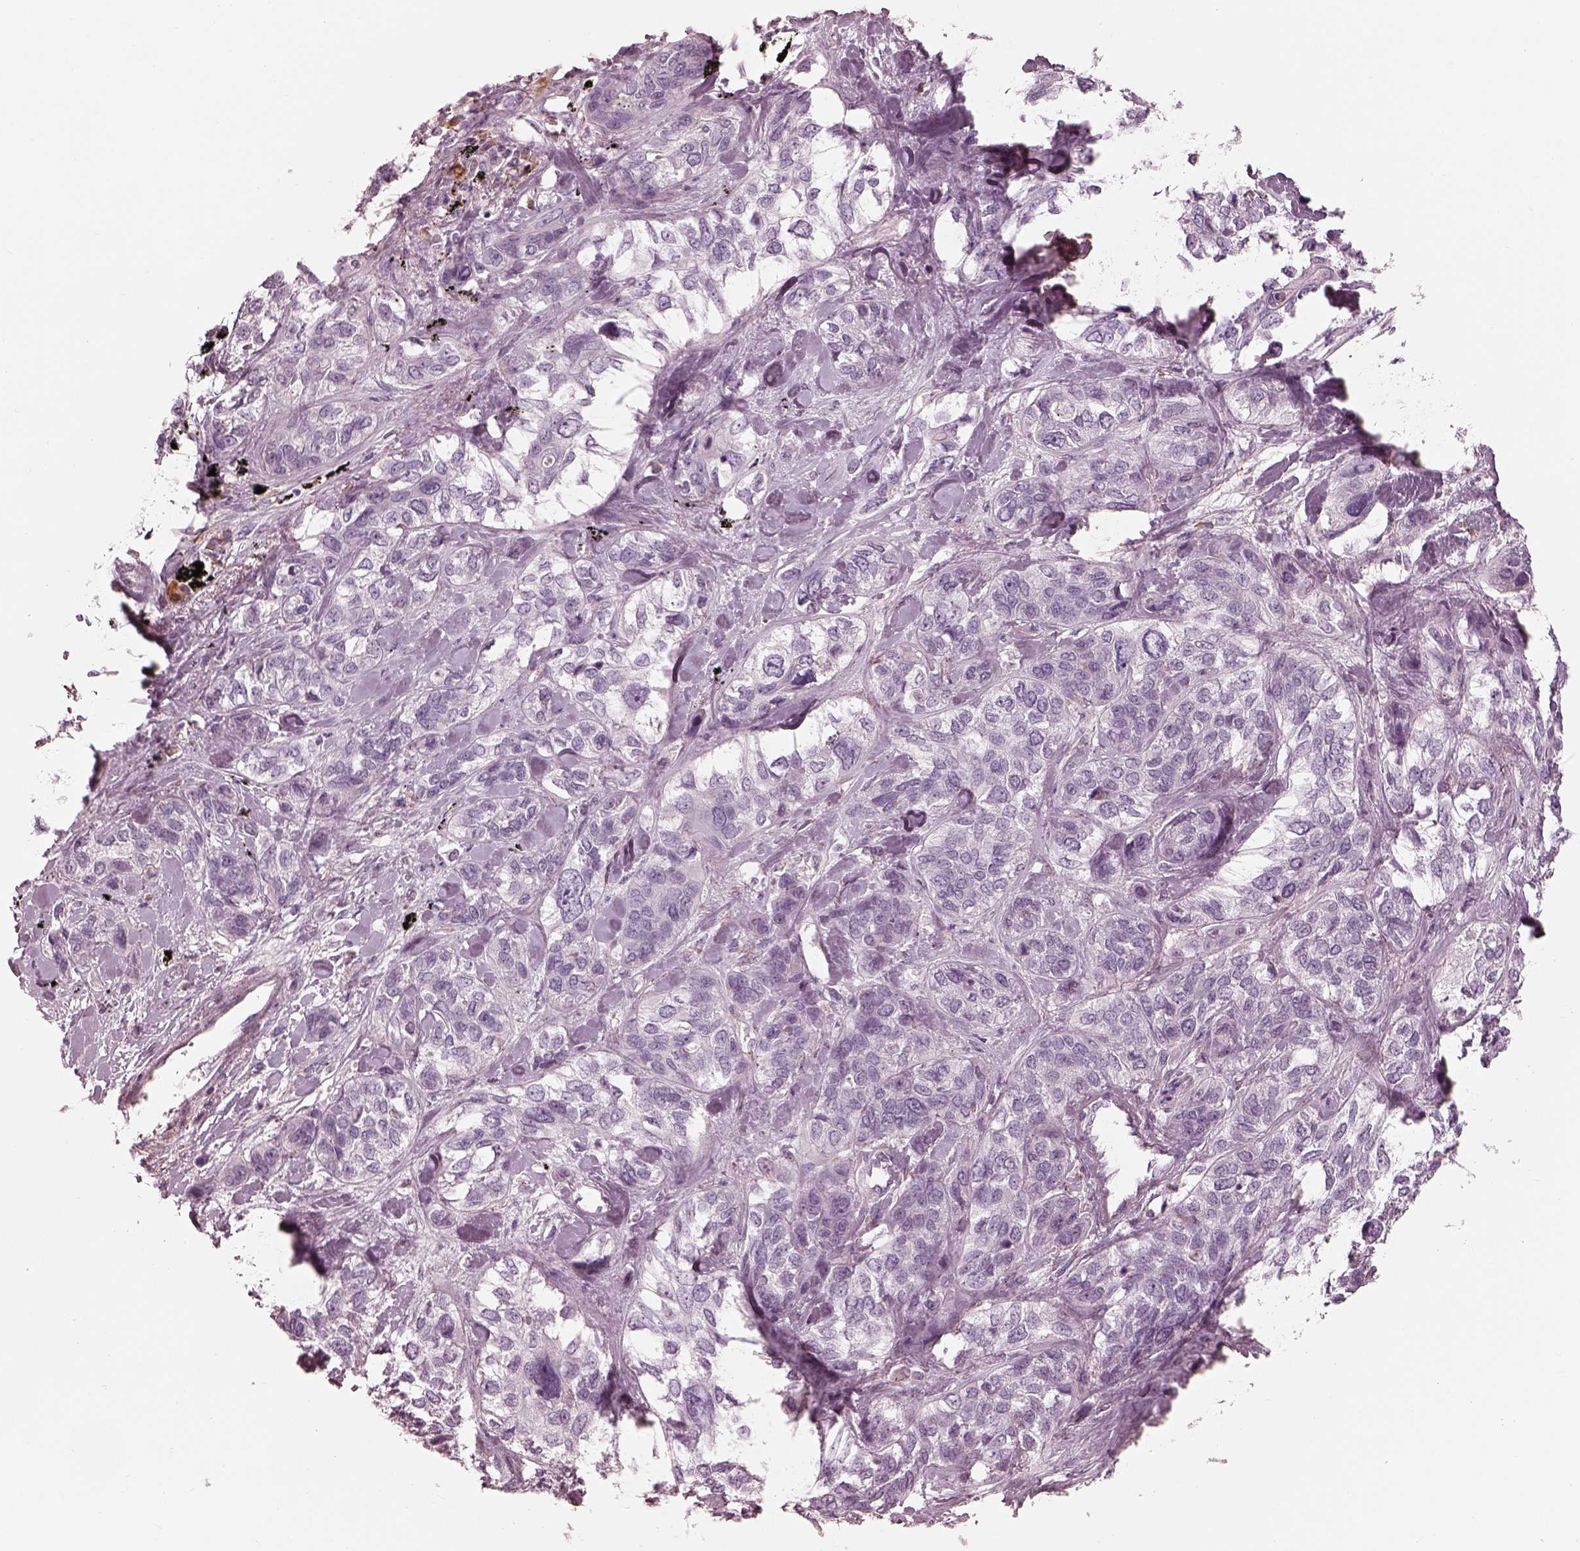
{"staining": {"intensity": "negative", "quantity": "none", "location": "none"}, "tissue": "lung cancer", "cell_type": "Tumor cells", "image_type": "cancer", "snomed": [{"axis": "morphology", "description": "Squamous cell carcinoma, NOS"}, {"axis": "topography", "description": "Lung"}], "caption": "Tumor cells are negative for protein expression in human lung squamous cell carcinoma. (Brightfield microscopy of DAB (3,3'-diaminobenzidine) immunohistochemistry at high magnification).", "gene": "CADM2", "patient": {"sex": "female", "age": 70}}